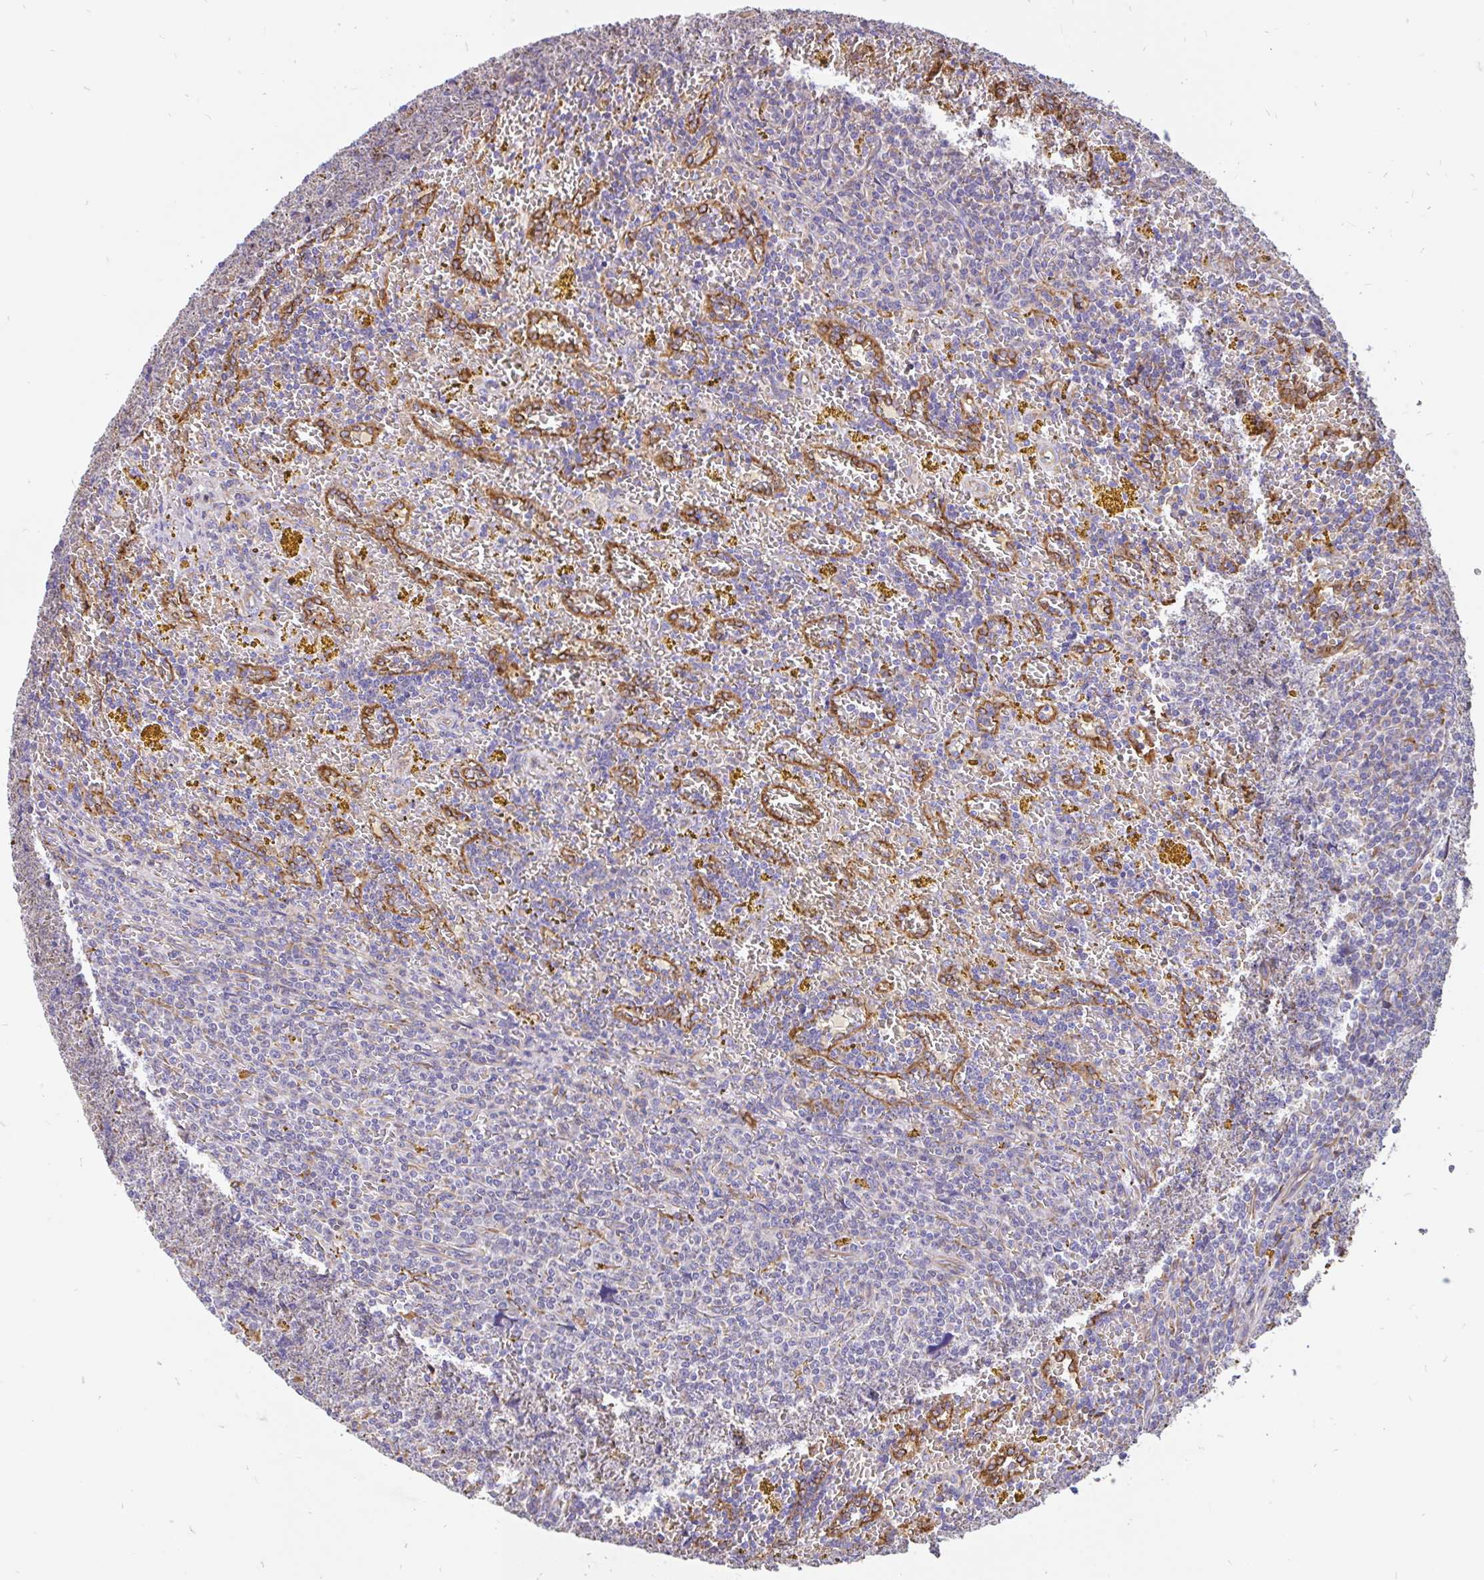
{"staining": {"intensity": "negative", "quantity": "none", "location": "none"}, "tissue": "lymphoma", "cell_type": "Tumor cells", "image_type": "cancer", "snomed": [{"axis": "morphology", "description": "Malignant lymphoma, non-Hodgkin's type, Low grade"}, {"axis": "topography", "description": "Spleen"}, {"axis": "topography", "description": "Lymph node"}], "caption": "The image shows no staining of tumor cells in malignant lymphoma, non-Hodgkin's type (low-grade).", "gene": "EML5", "patient": {"sex": "female", "age": 66}}